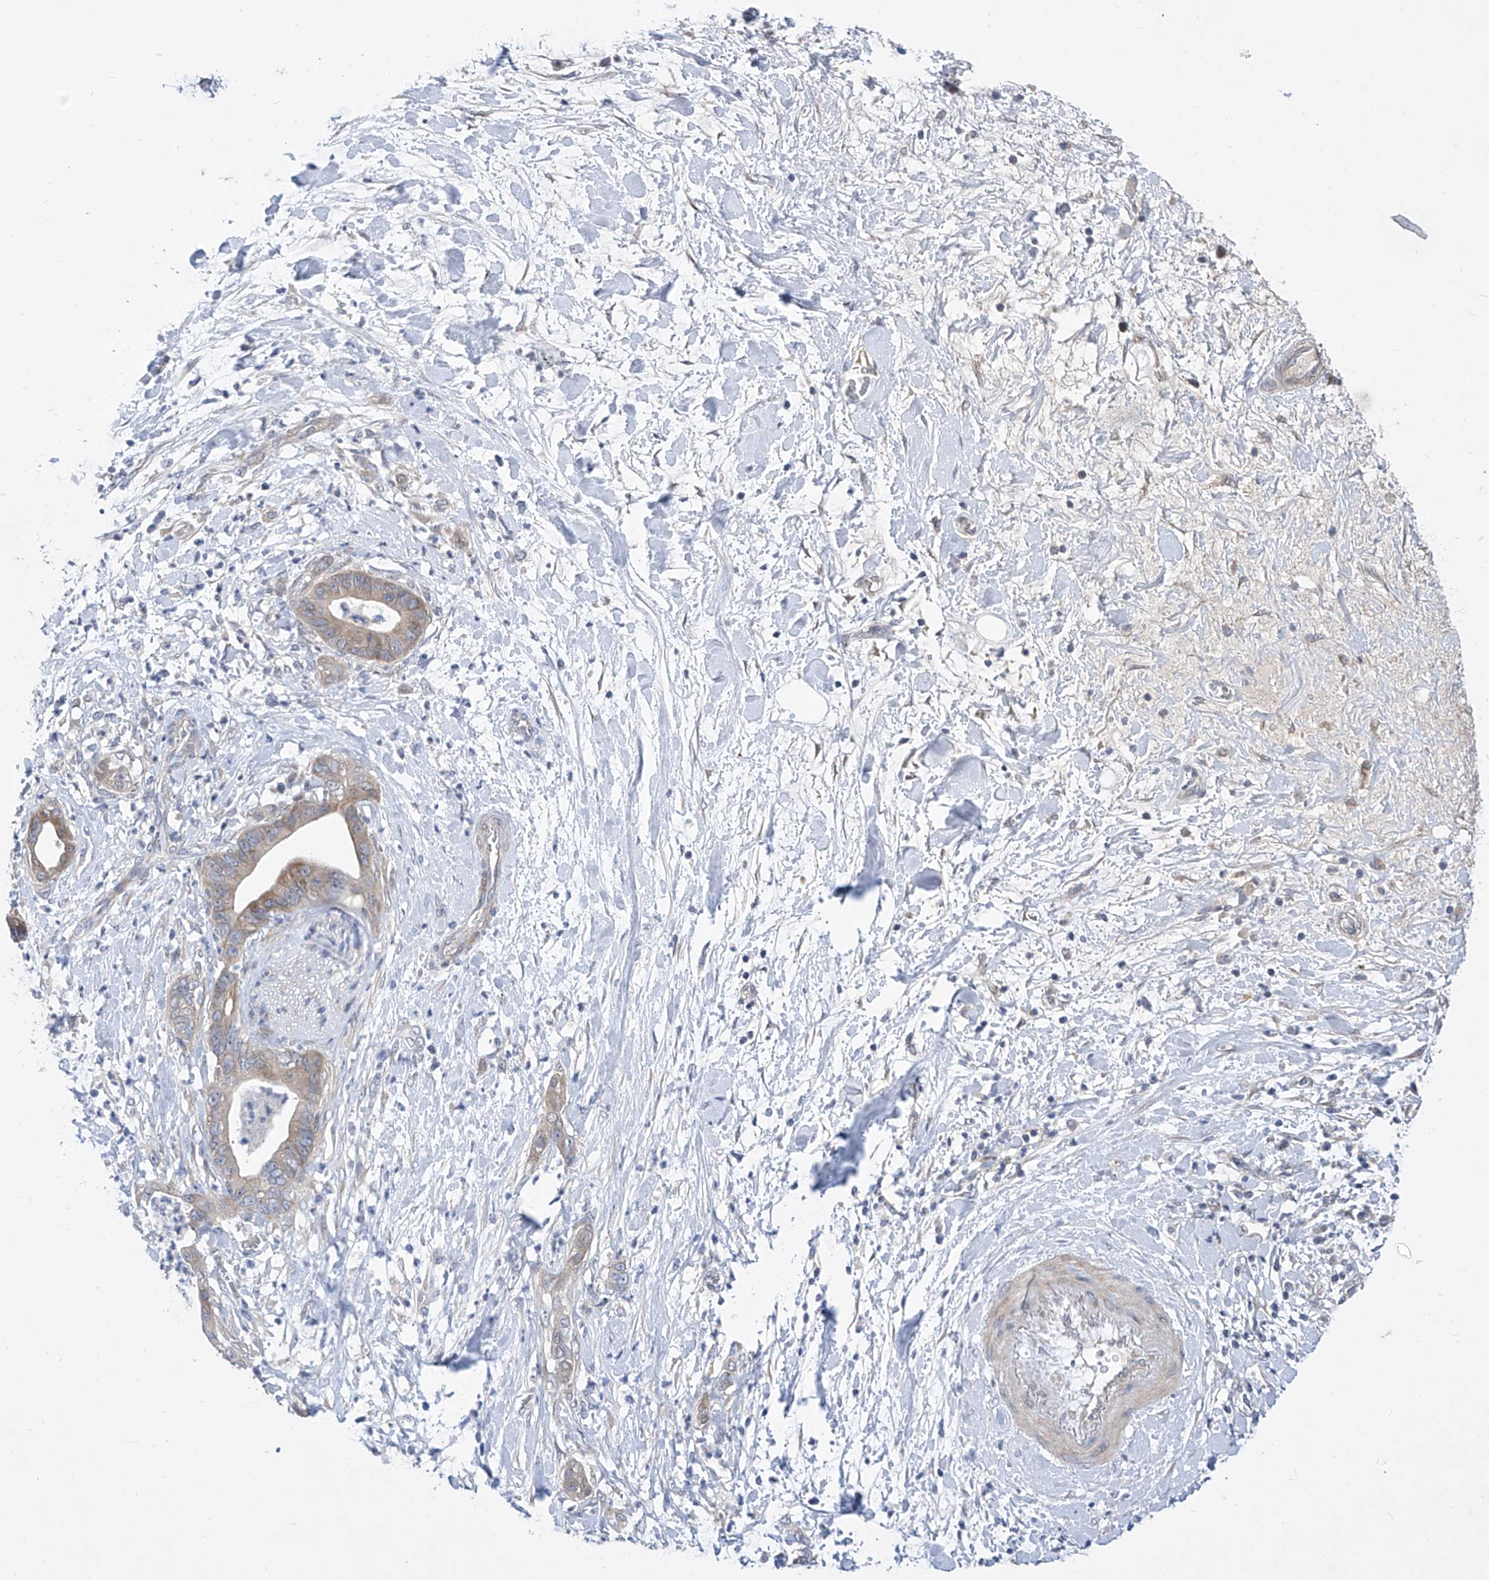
{"staining": {"intensity": "weak", "quantity": "25%-75%", "location": "cytoplasmic/membranous"}, "tissue": "pancreatic cancer", "cell_type": "Tumor cells", "image_type": "cancer", "snomed": [{"axis": "morphology", "description": "Adenocarcinoma, NOS"}, {"axis": "topography", "description": "Pancreas"}], "caption": "Immunohistochemical staining of human pancreatic cancer displays low levels of weak cytoplasmic/membranous positivity in about 25%-75% of tumor cells.", "gene": "SRBD1", "patient": {"sex": "female", "age": 78}}